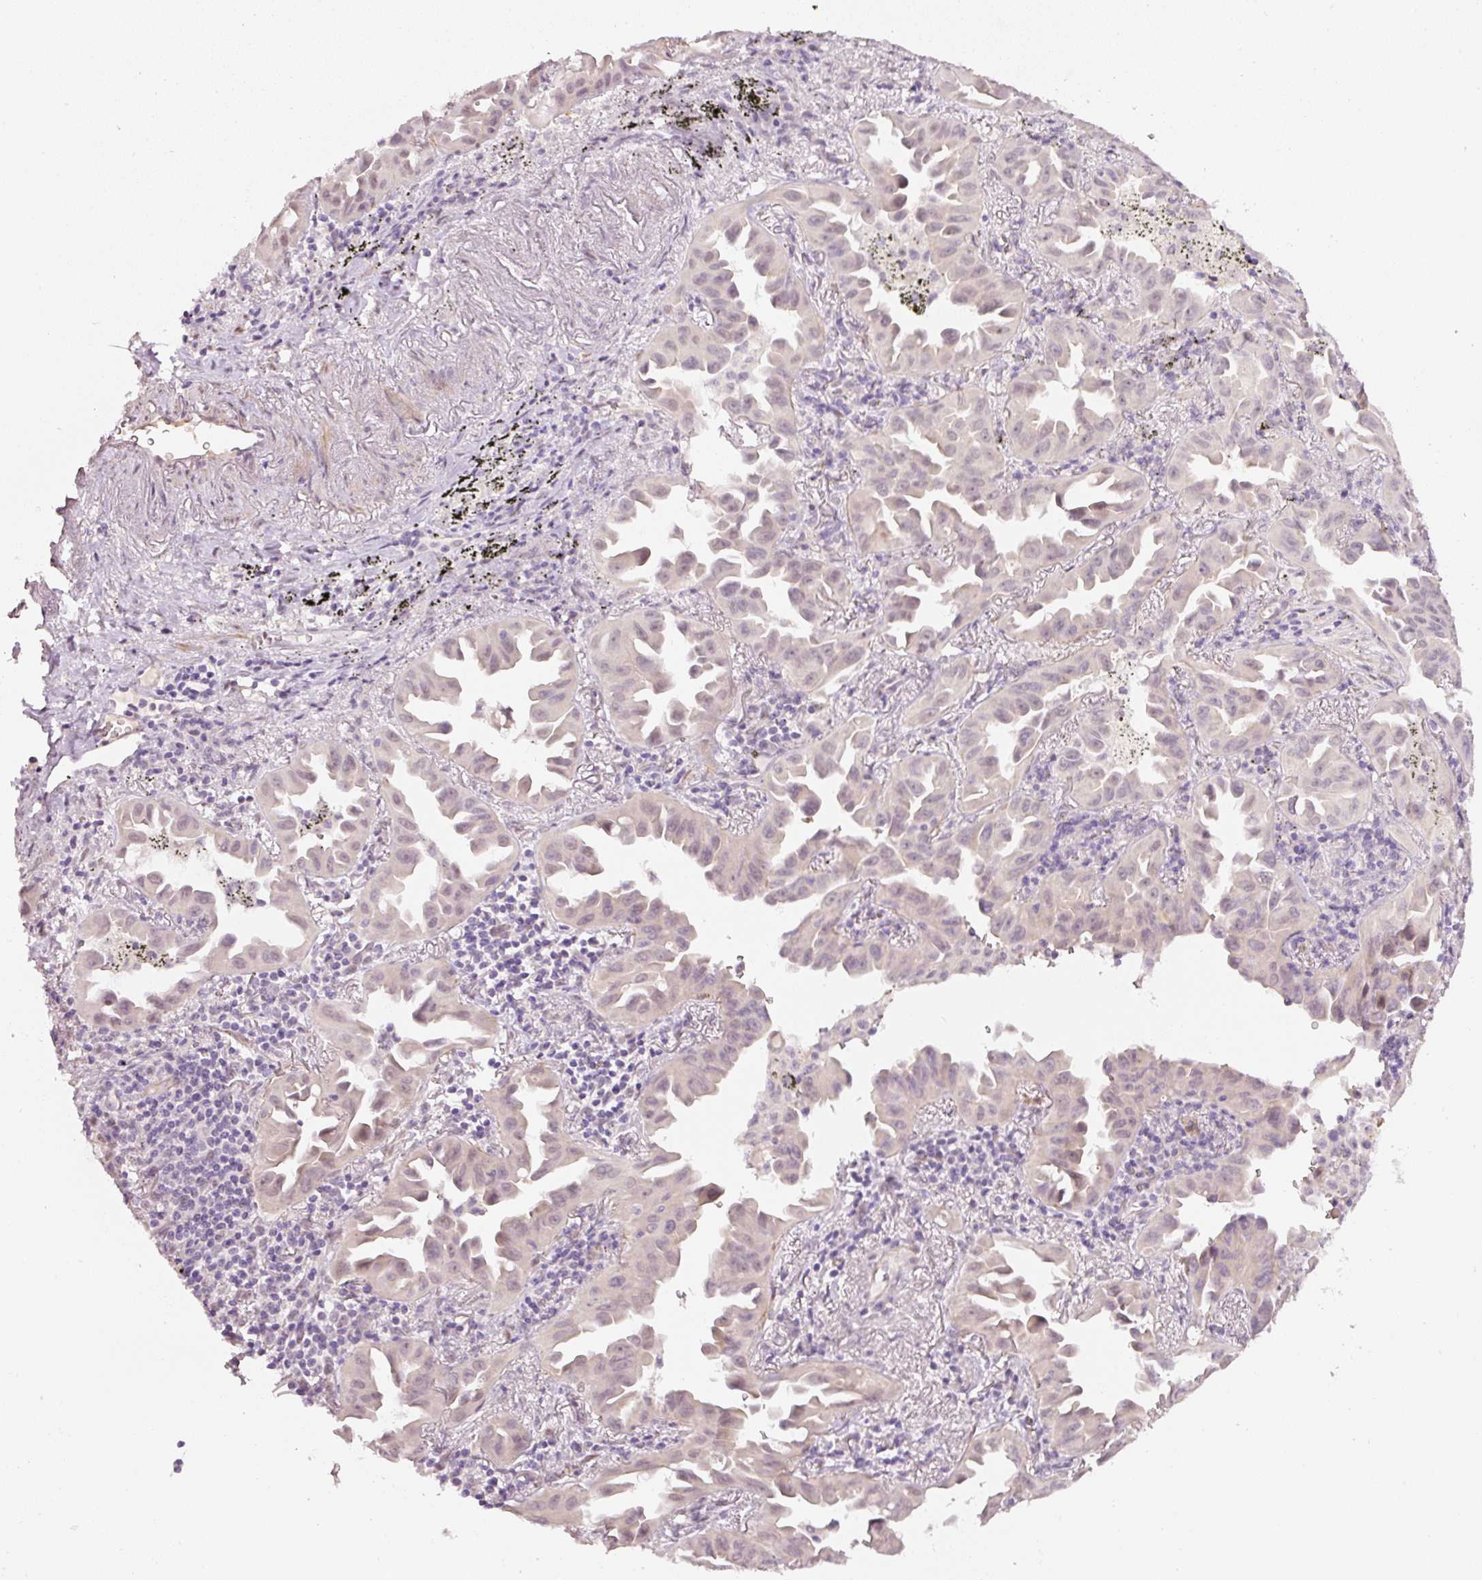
{"staining": {"intensity": "weak", "quantity": "25%-75%", "location": "nuclear"}, "tissue": "lung cancer", "cell_type": "Tumor cells", "image_type": "cancer", "snomed": [{"axis": "morphology", "description": "Adenocarcinoma, NOS"}, {"axis": "topography", "description": "Lung"}], "caption": "The immunohistochemical stain shows weak nuclear expression in tumor cells of adenocarcinoma (lung) tissue.", "gene": "TOGARAM1", "patient": {"sex": "male", "age": 68}}